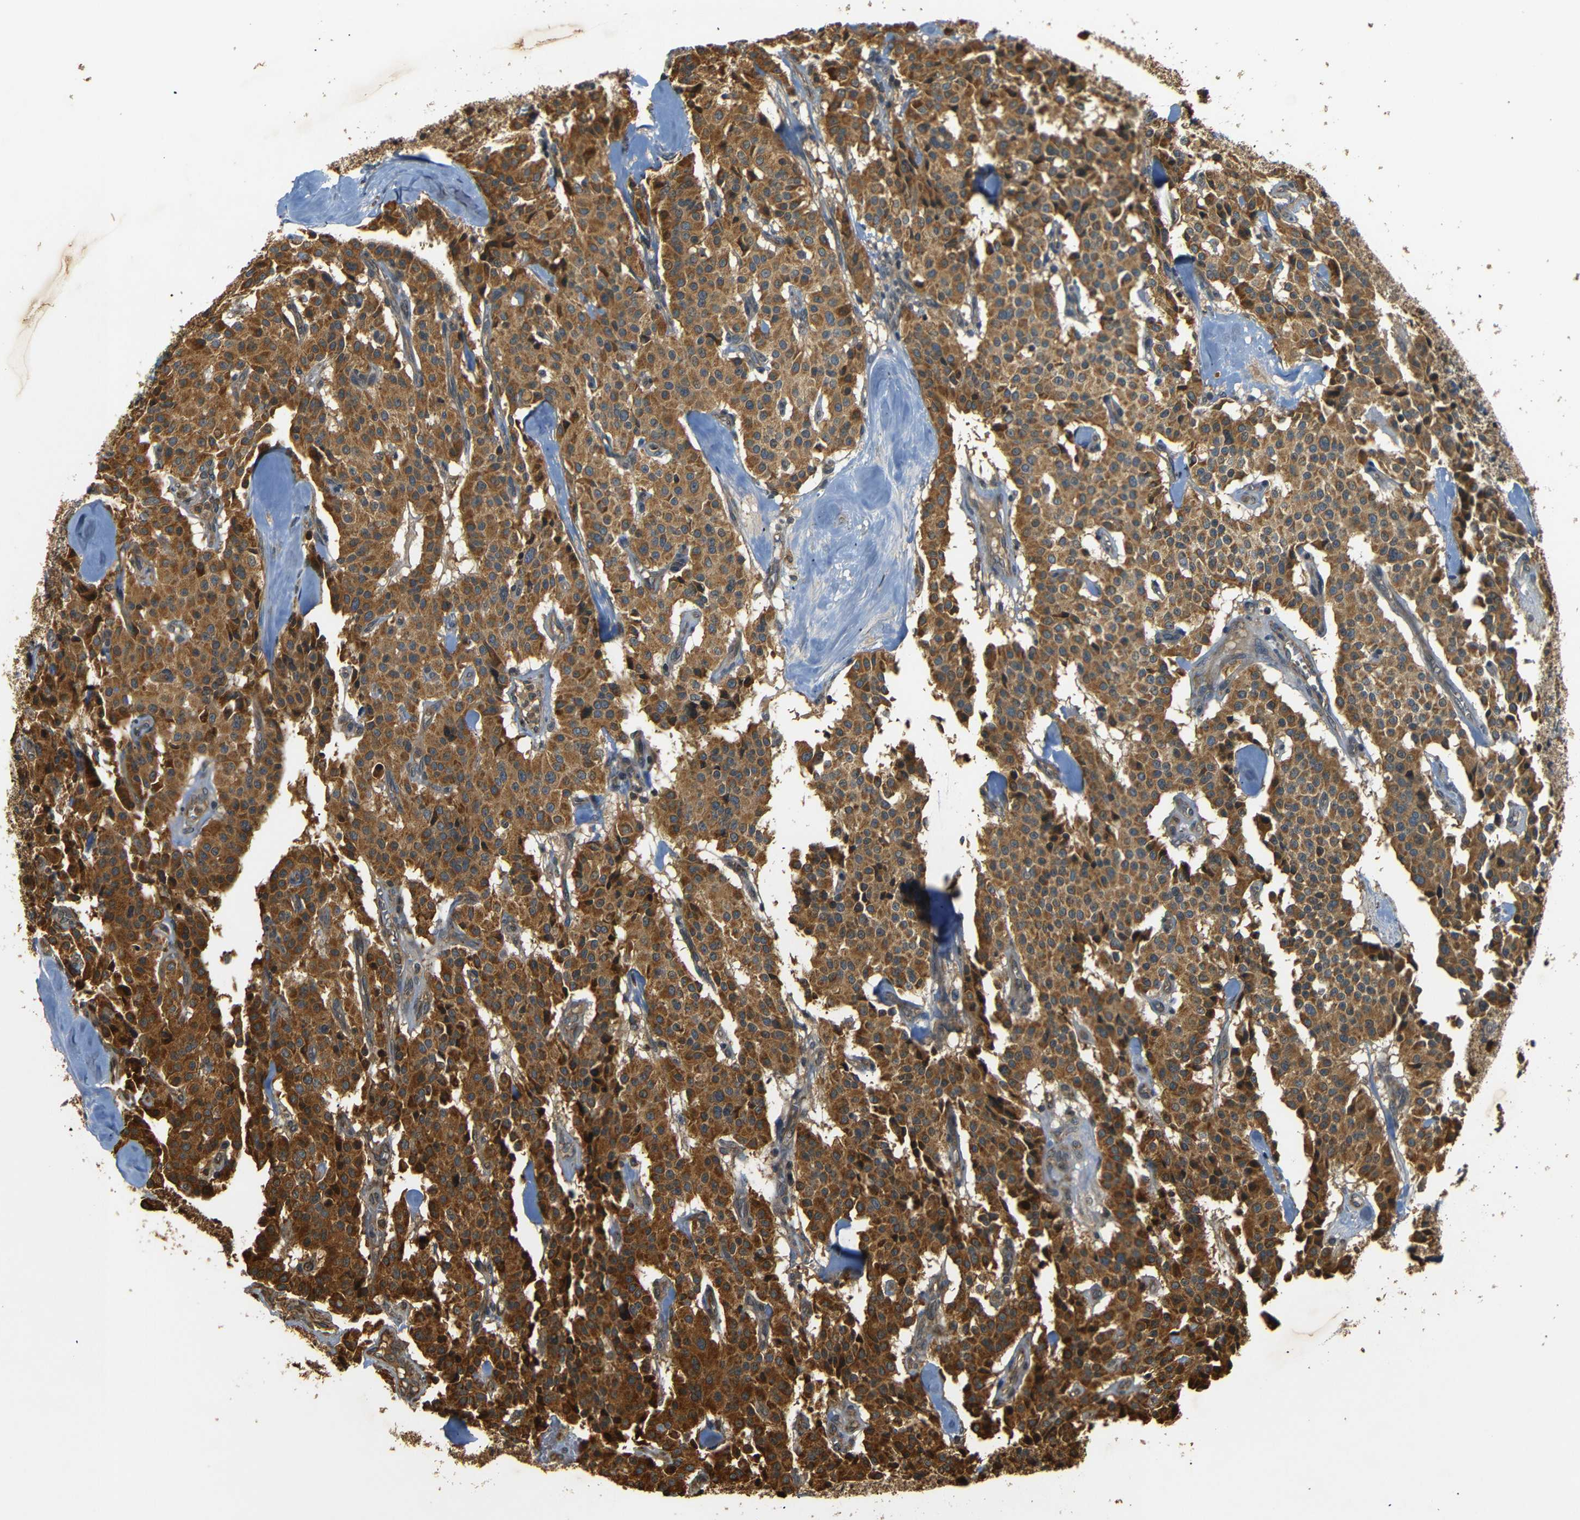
{"staining": {"intensity": "moderate", "quantity": ">75%", "location": "cytoplasmic/membranous"}, "tissue": "carcinoid", "cell_type": "Tumor cells", "image_type": "cancer", "snomed": [{"axis": "morphology", "description": "Carcinoid, malignant, NOS"}, {"axis": "topography", "description": "Lung"}], "caption": "High-magnification brightfield microscopy of carcinoid (malignant) stained with DAB (brown) and counterstained with hematoxylin (blue). tumor cells exhibit moderate cytoplasmic/membranous staining is present in approximately>75% of cells.", "gene": "TANK", "patient": {"sex": "male", "age": 30}}